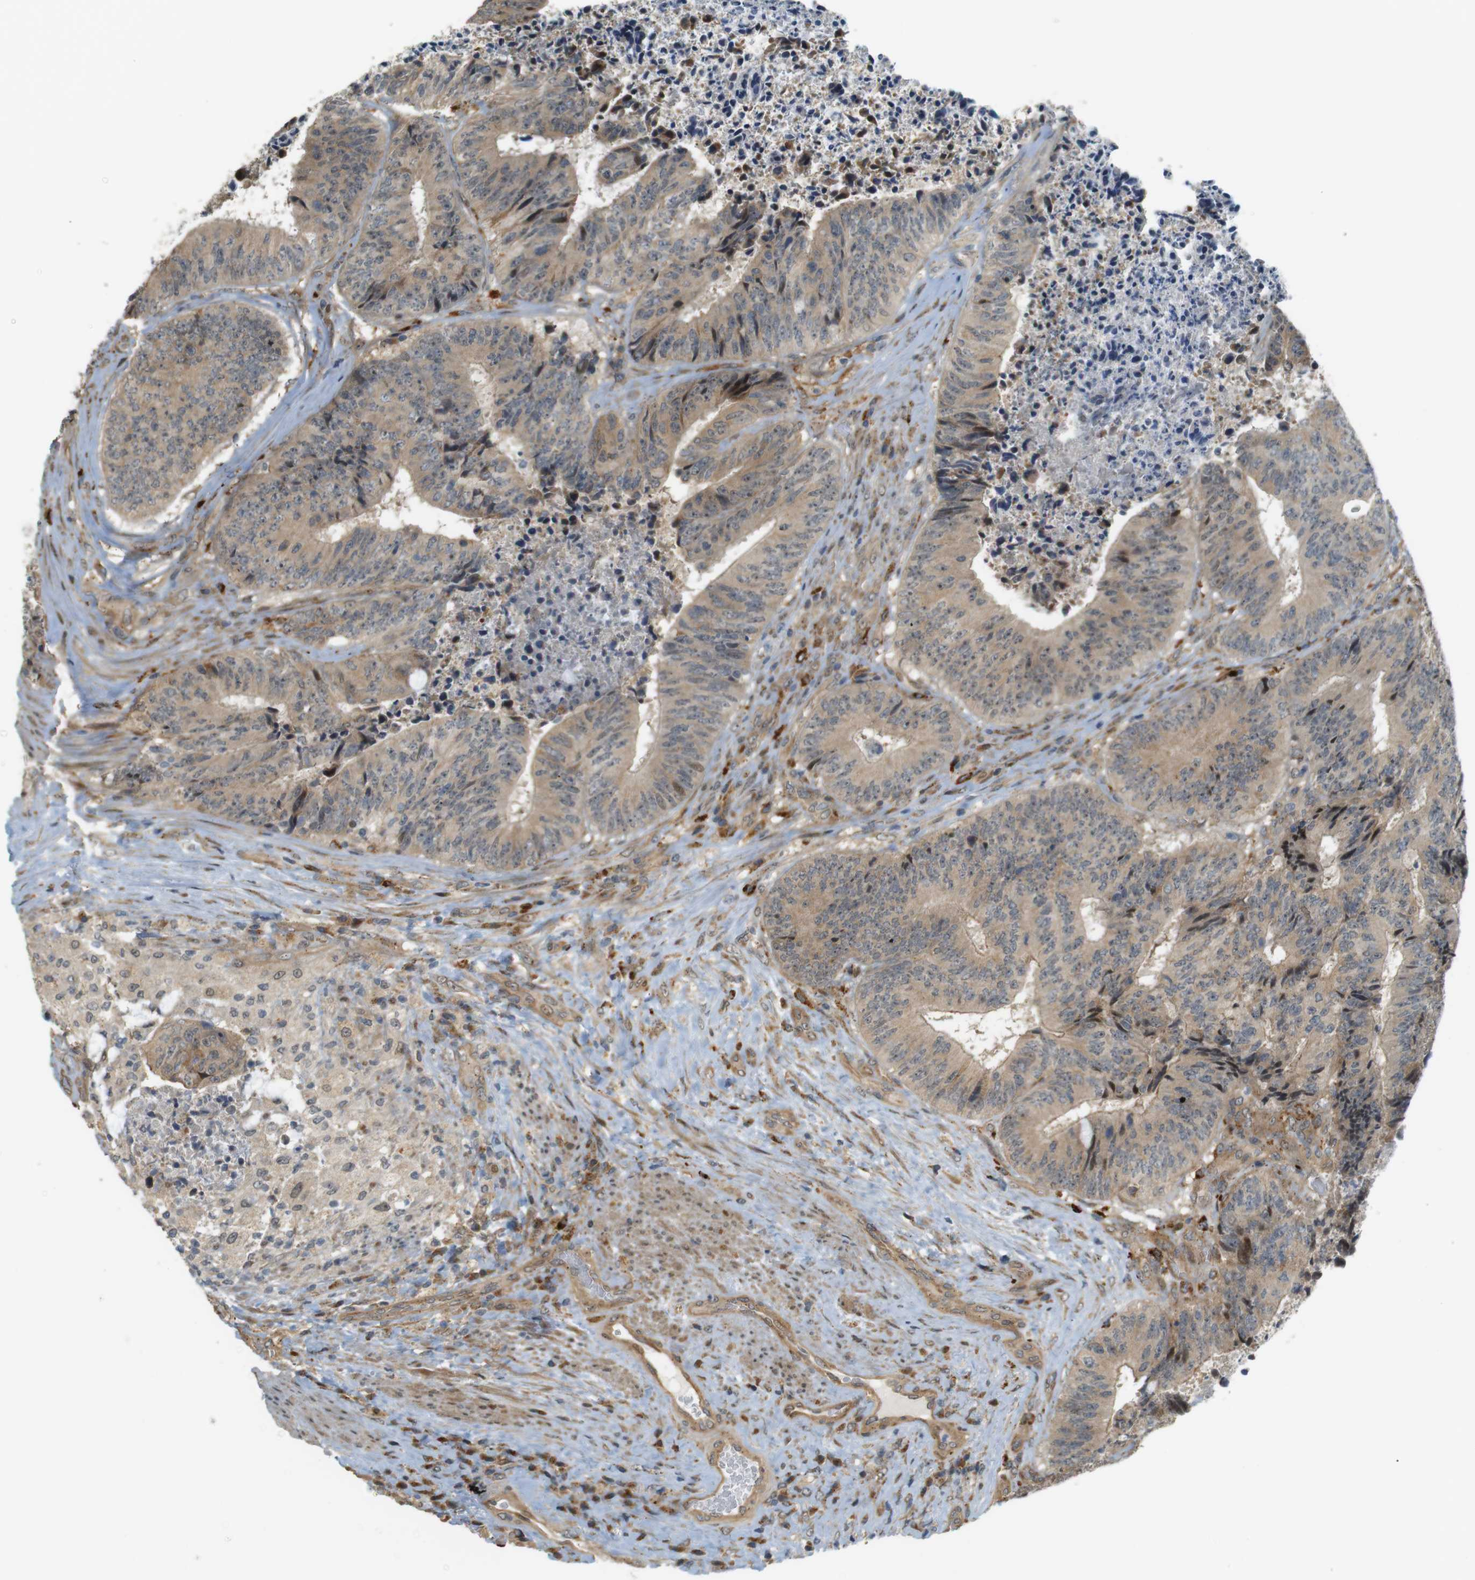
{"staining": {"intensity": "moderate", "quantity": ">75%", "location": "cytoplasmic/membranous"}, "tissue": "colorectal cancer", "cell_type": "Tumor cells", "image_type": "cancer", "snomed": [{"axis": "morphology", "description": "Adenocarcinoma, NOS"}, {"axis": "topography", "description": "Rectum"}], "caption": "Human colorectal cancer stained with a protein marker displays moderate staining in tumor cells.", "gene": "TSPAN9", "patient": {"sex": "male", "age": 72}}